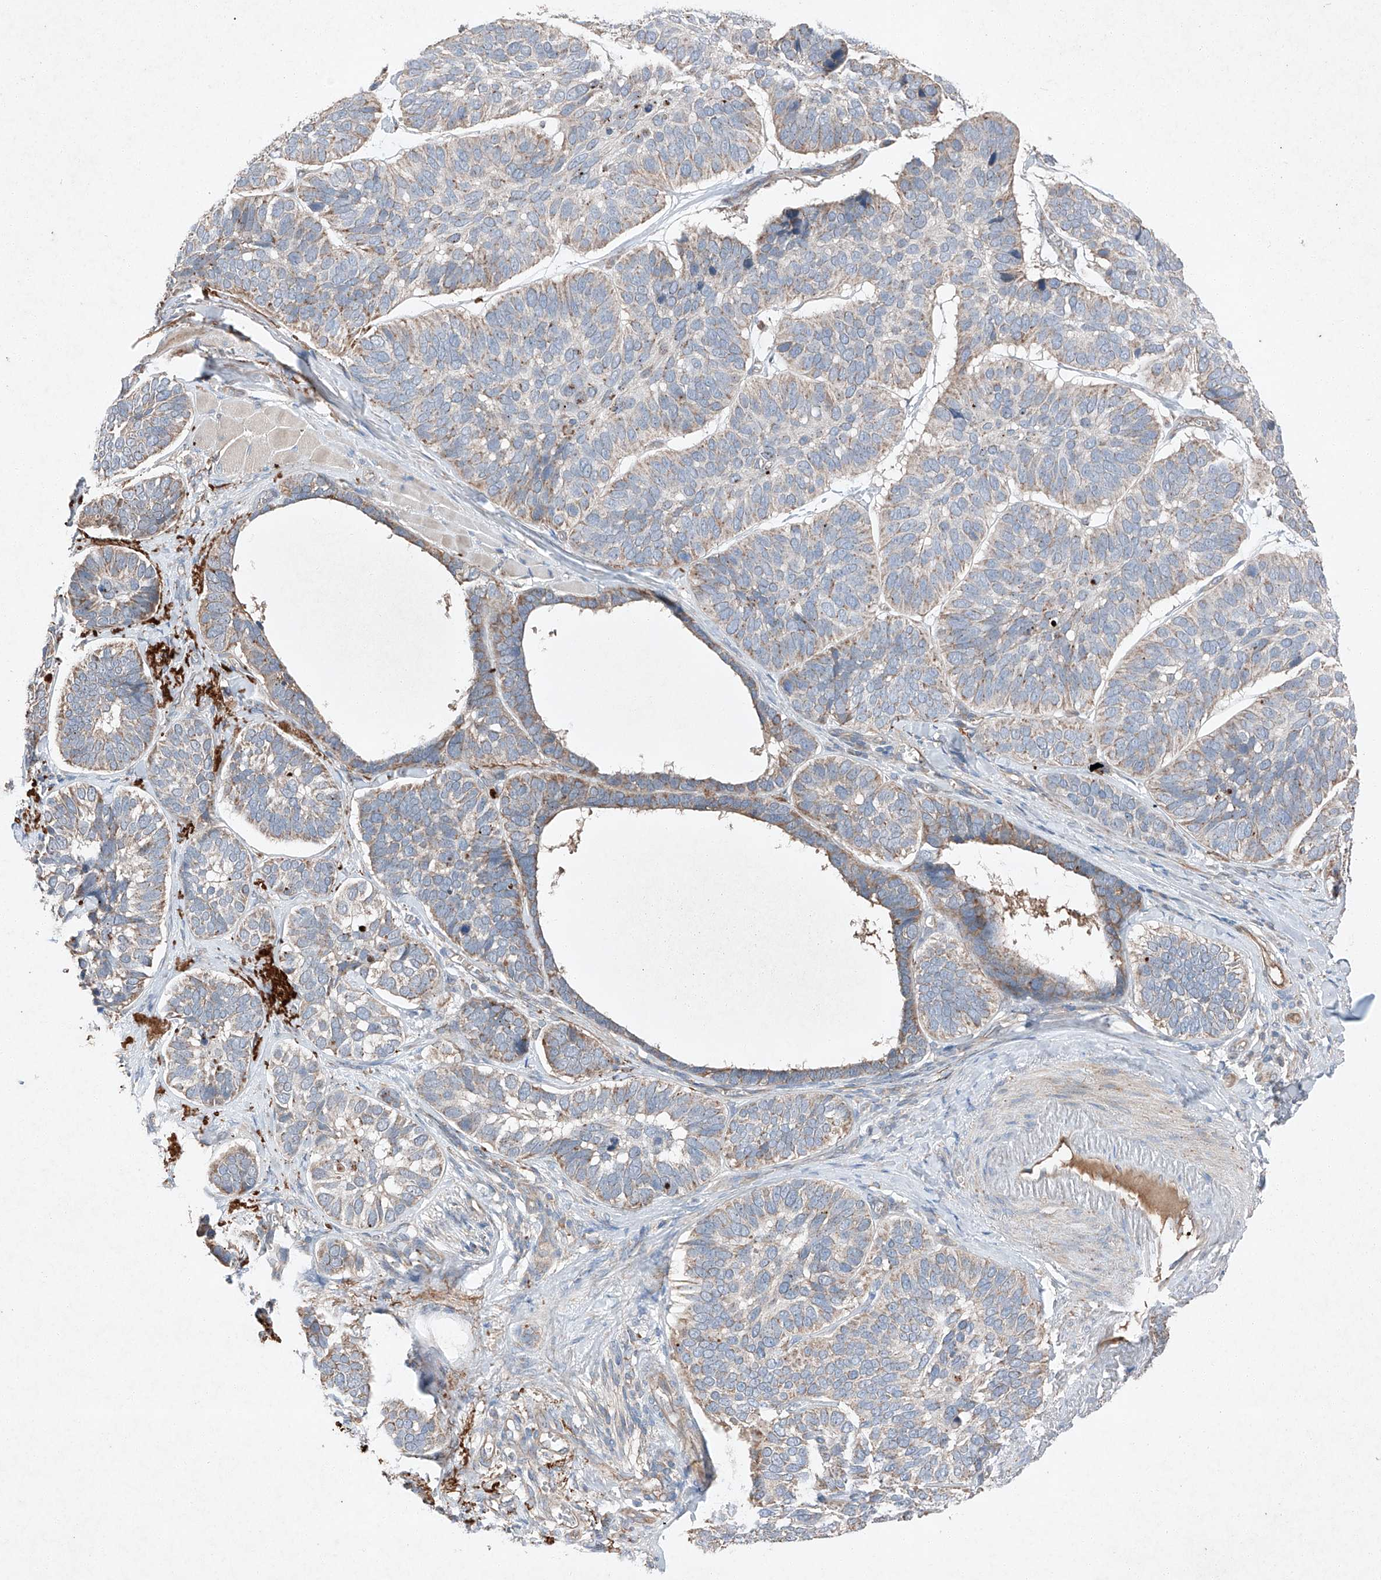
{"staining": {"intensity": "negative", "quantity": "none", "location": "none"}, "tissue": "skin cancer", "cell_type": "Tumor cells", "image_type": "cancer", "snomed": [{"axis": "morphology", "description": "Basal cell carcinoma"}, {"axis": "topography", "description": "Skin"}], "caption": "A photomicrograph of skin cancer stained for a protein reveals no brown staining in tumor cells. (DAB (3,3'-diaminobenzidine) immunohistochemistry, high magnification).", "gene": "RUSC1", "patient": {"sex": "male", "age": 62}}